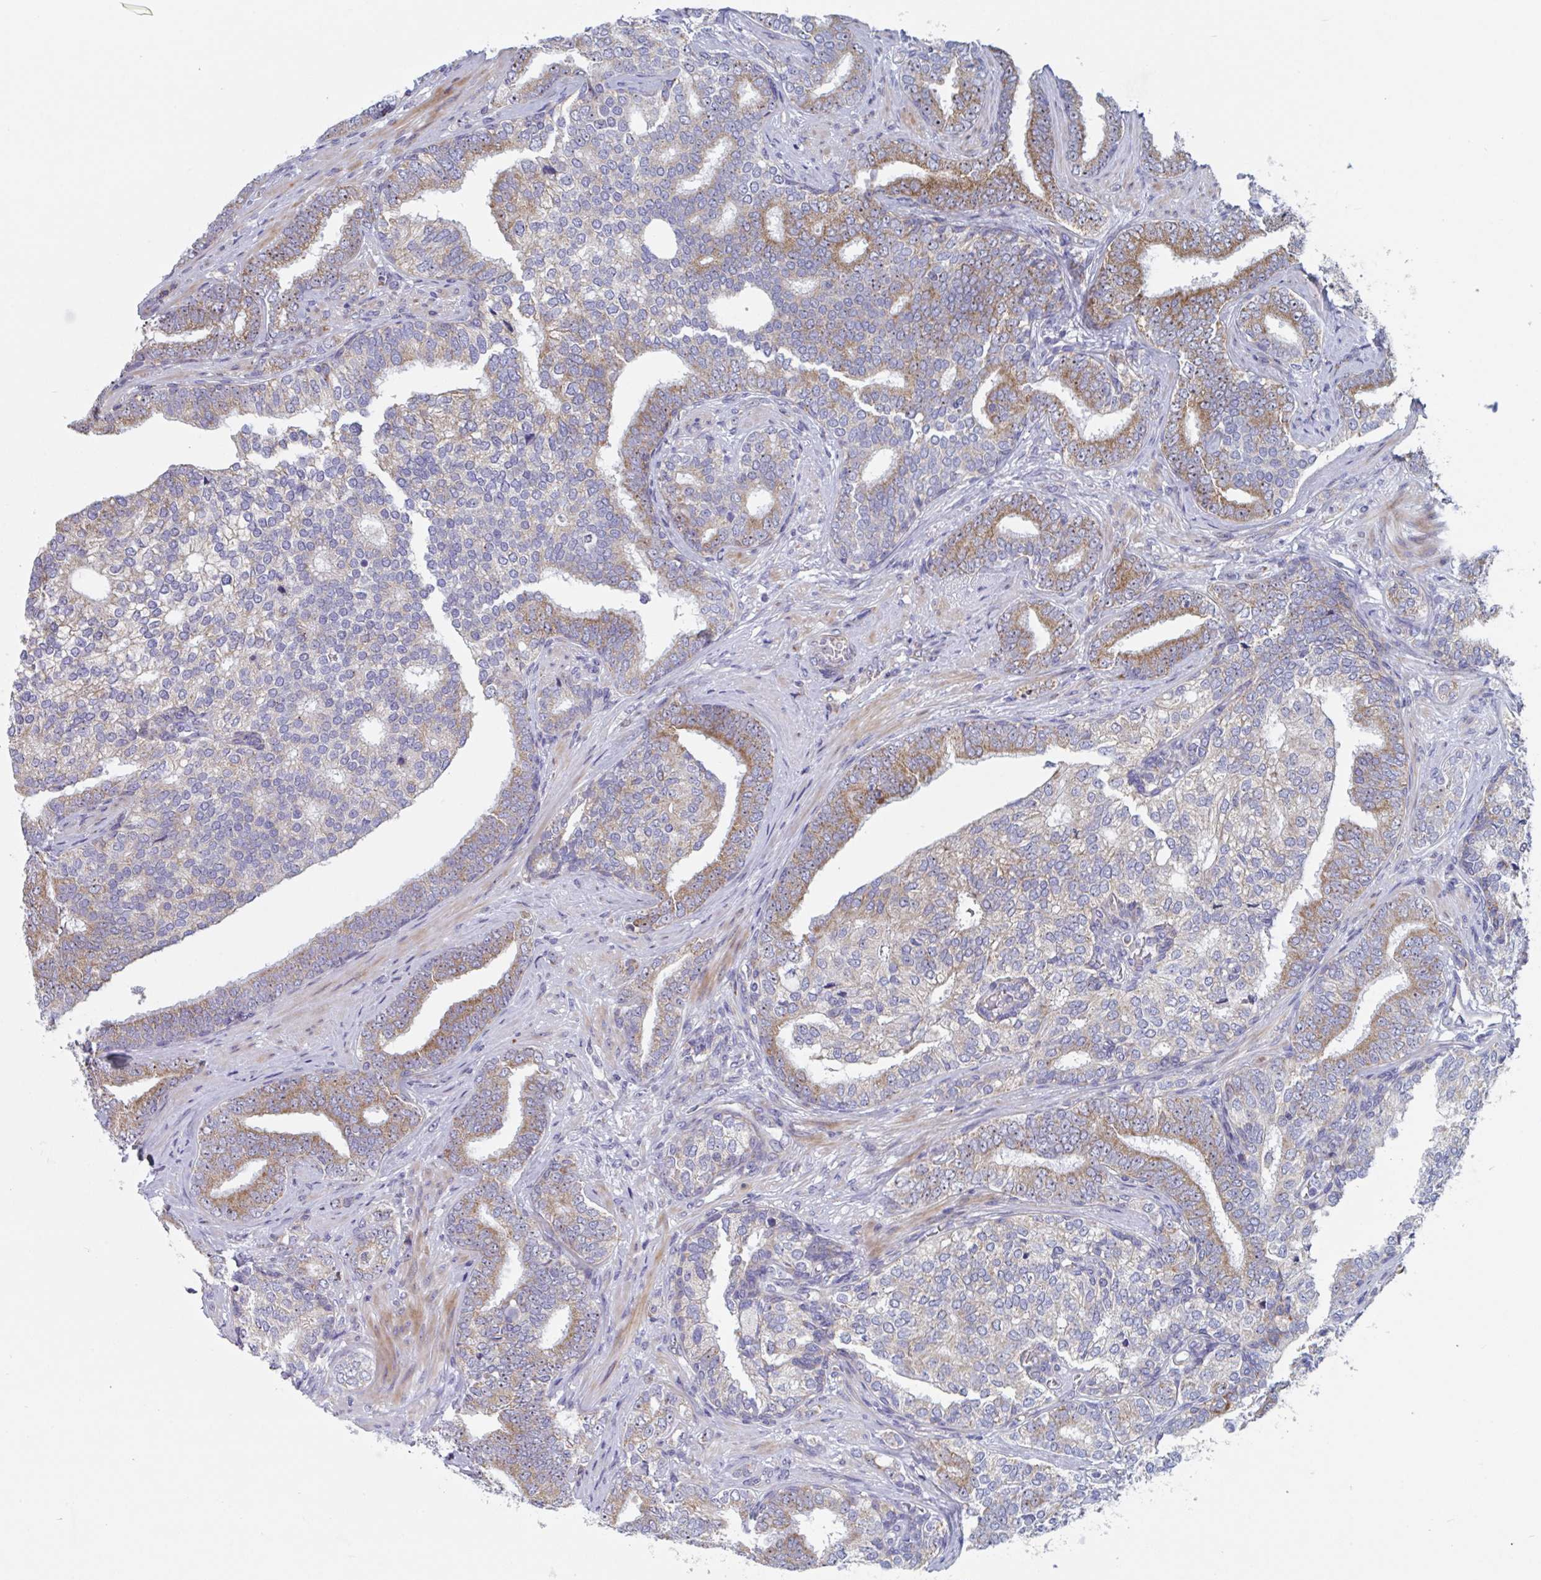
{"staining": {"intensity": "moderate", "quantity": "25%-75%", "location": "cytoplasmic/membranous"}, "tissue": "prostate cancer", "cell_type": "Tumor cells", "image_type": "cancer", "snomed": [{"axis": "morphology", "description": "Adenocarcinoma, High grade"}, {"axis": "topography", "description": "Prostate"}], "caption": "High-magnification brightfield microscopy of prostate adenocarcinoma (high-grade) stained with DAB (brown) and counterstained with hematoxylin (blue). tumor cells exhibit moderate cytoplasmic/membranous staining is identified in approximately25%-75% of cells. (Brightfield microscopy of DAB IHC at high magnification).", "gene": "MRPL53", "patient": {"sex": "male", "age": 72}}